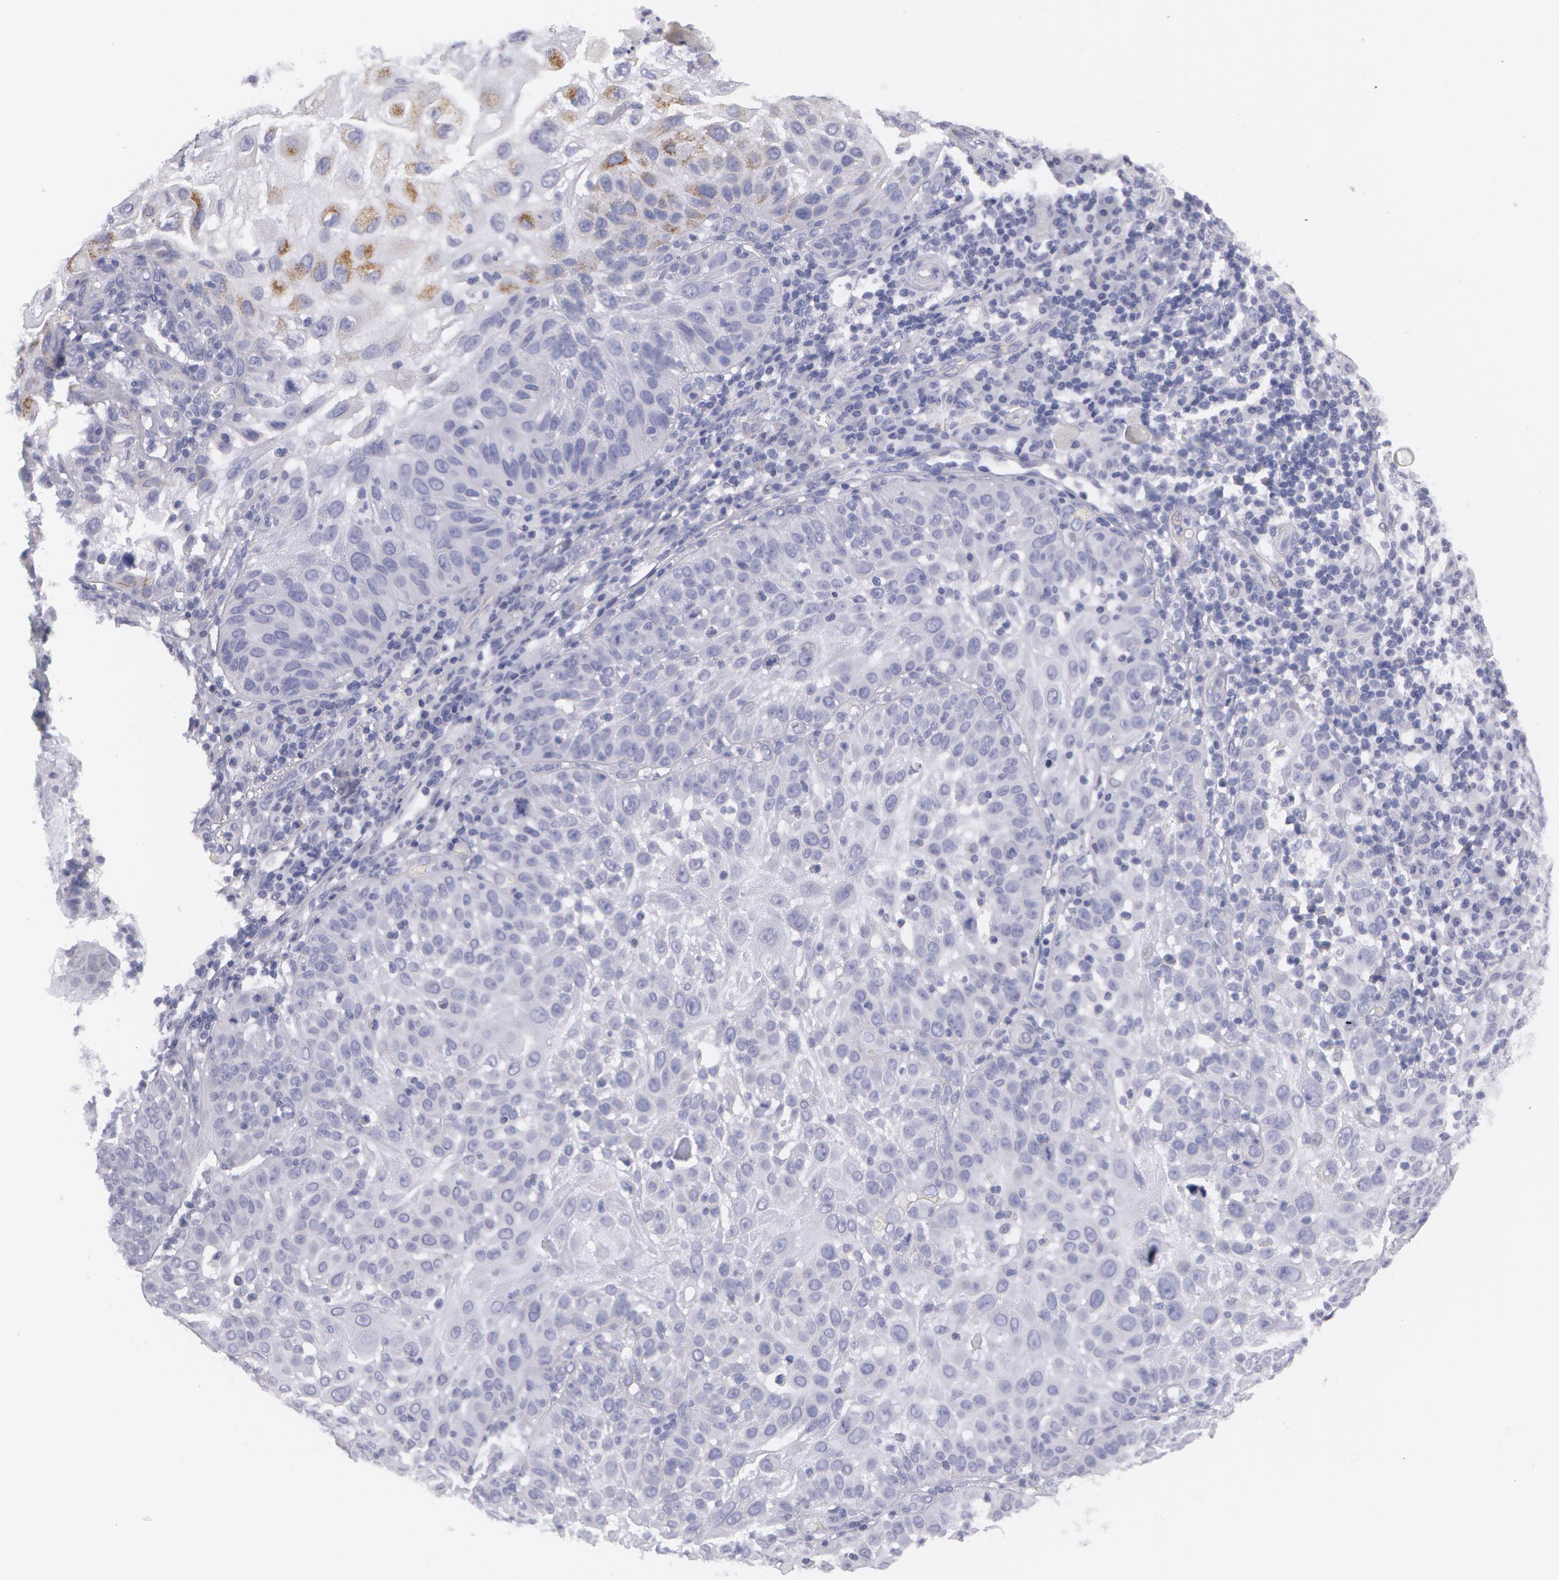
{"staining": {"intensity": "negative", "quantity": "none", "location": "none"}, "tissue": "skin cancer", "cell_type": "Tumor cells", "image_type": "cancer", "snomed": [{"axis": "morphology", "description": "Squamous cell carcinoma, NOS"}, {"axis": "topography", "description": "Skin"}], "caption": "The micrograph demonstrates no staining of tumor cells in skin cancer (squamous cell carcinoma).", "gene": "AMACR", "patient": {"sex": "female", "age": 89}}